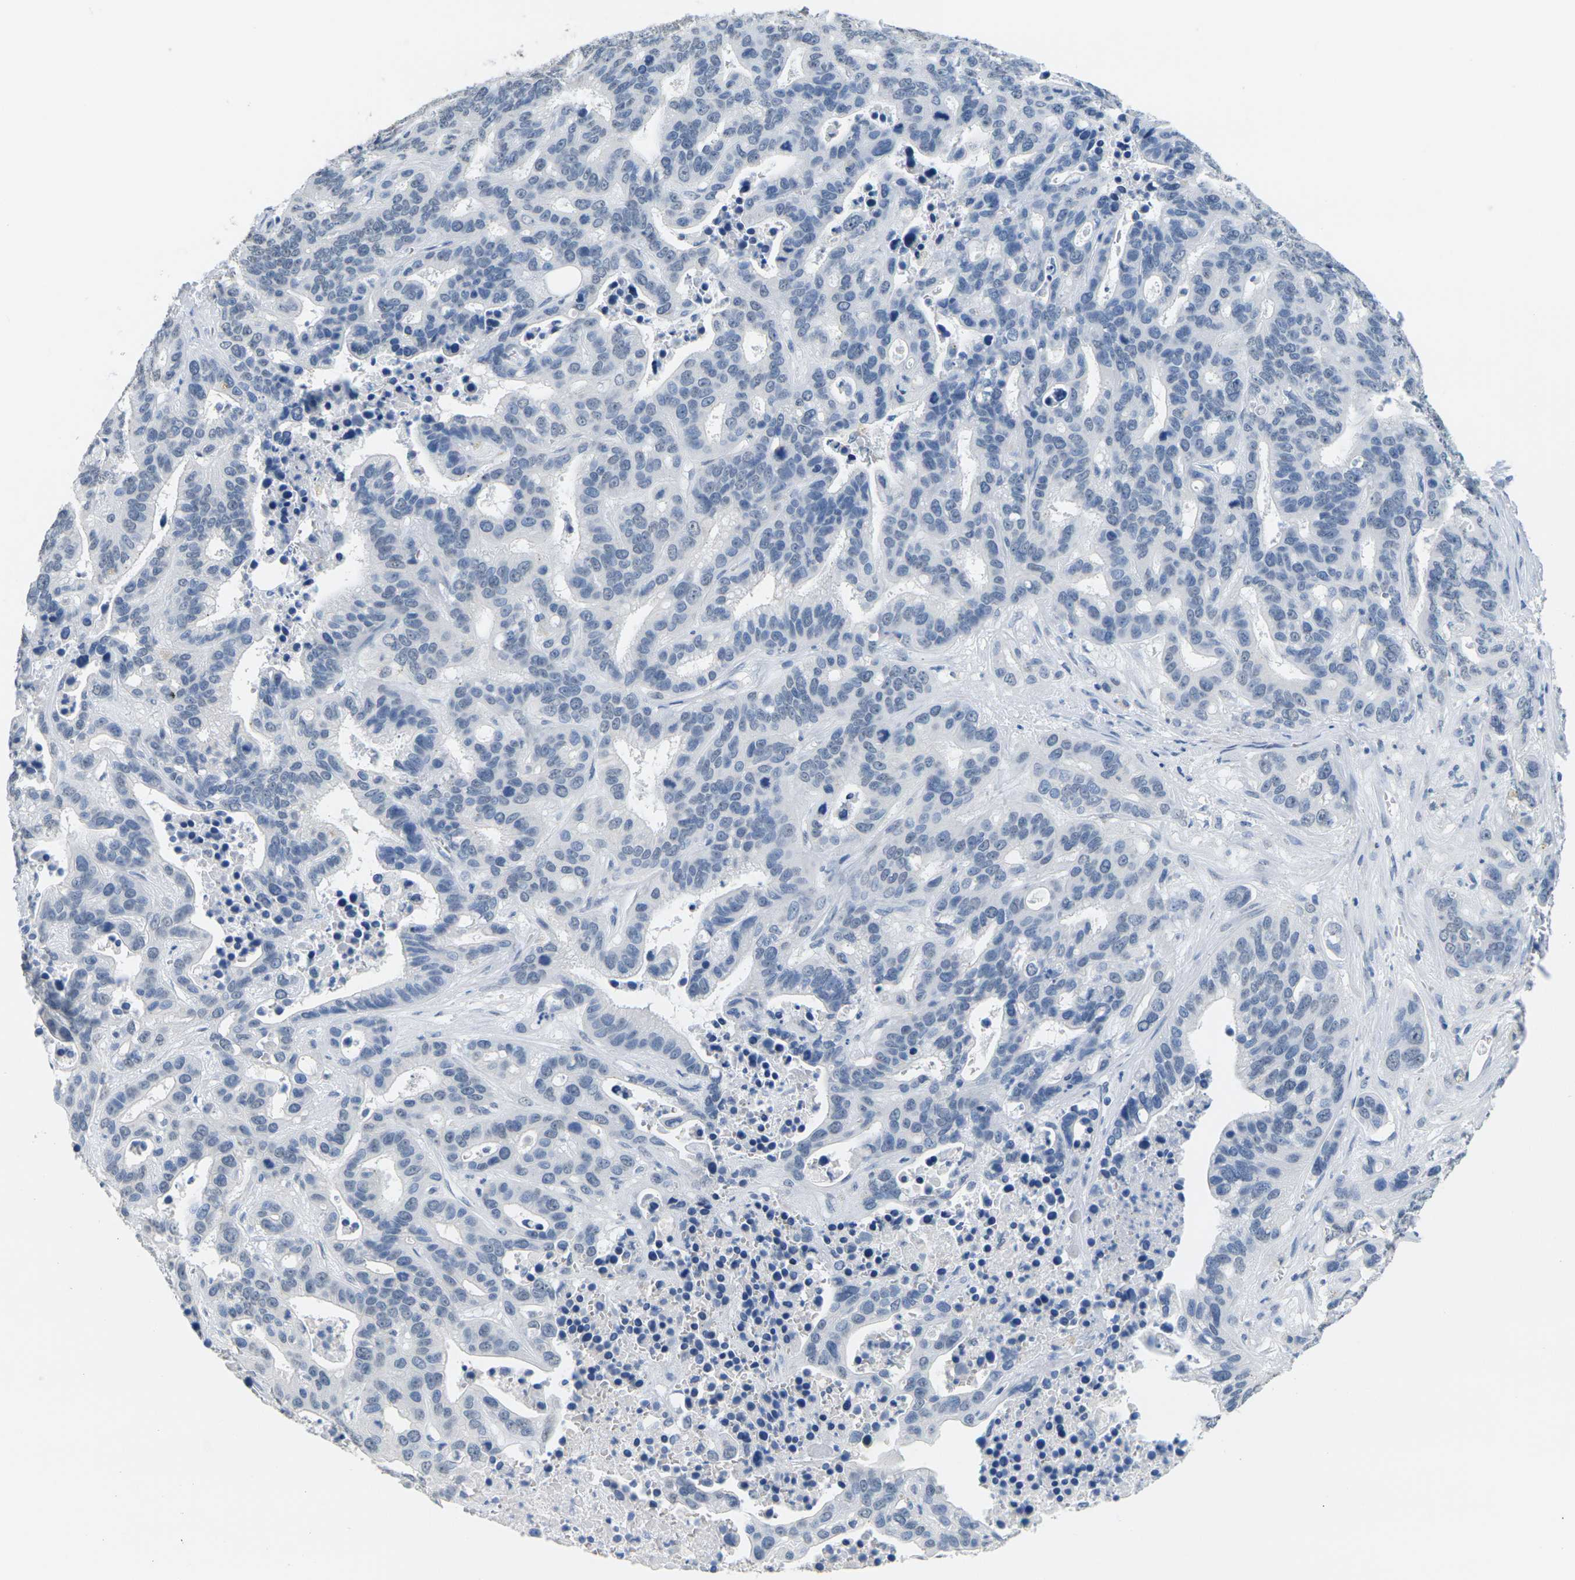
{"staining": {"intensity": "negative", "quantity": "none", "location": "none"}, "tissue": "liver cancer", "cell_type": "Tumor cells", "image_type": "cancer", "snomed": [{"axis": "morphology", "description": "Cholangiocarcinoma"}, {"axis": "topography", "description": "Liver"}], "caption": "Immunohistochemistry (IHC) of liver cholangiocarcinoma reveals no positivity in tumor cells.", "gene": "CTAG1A", "patient": {"sex": "female", "age": 65}}